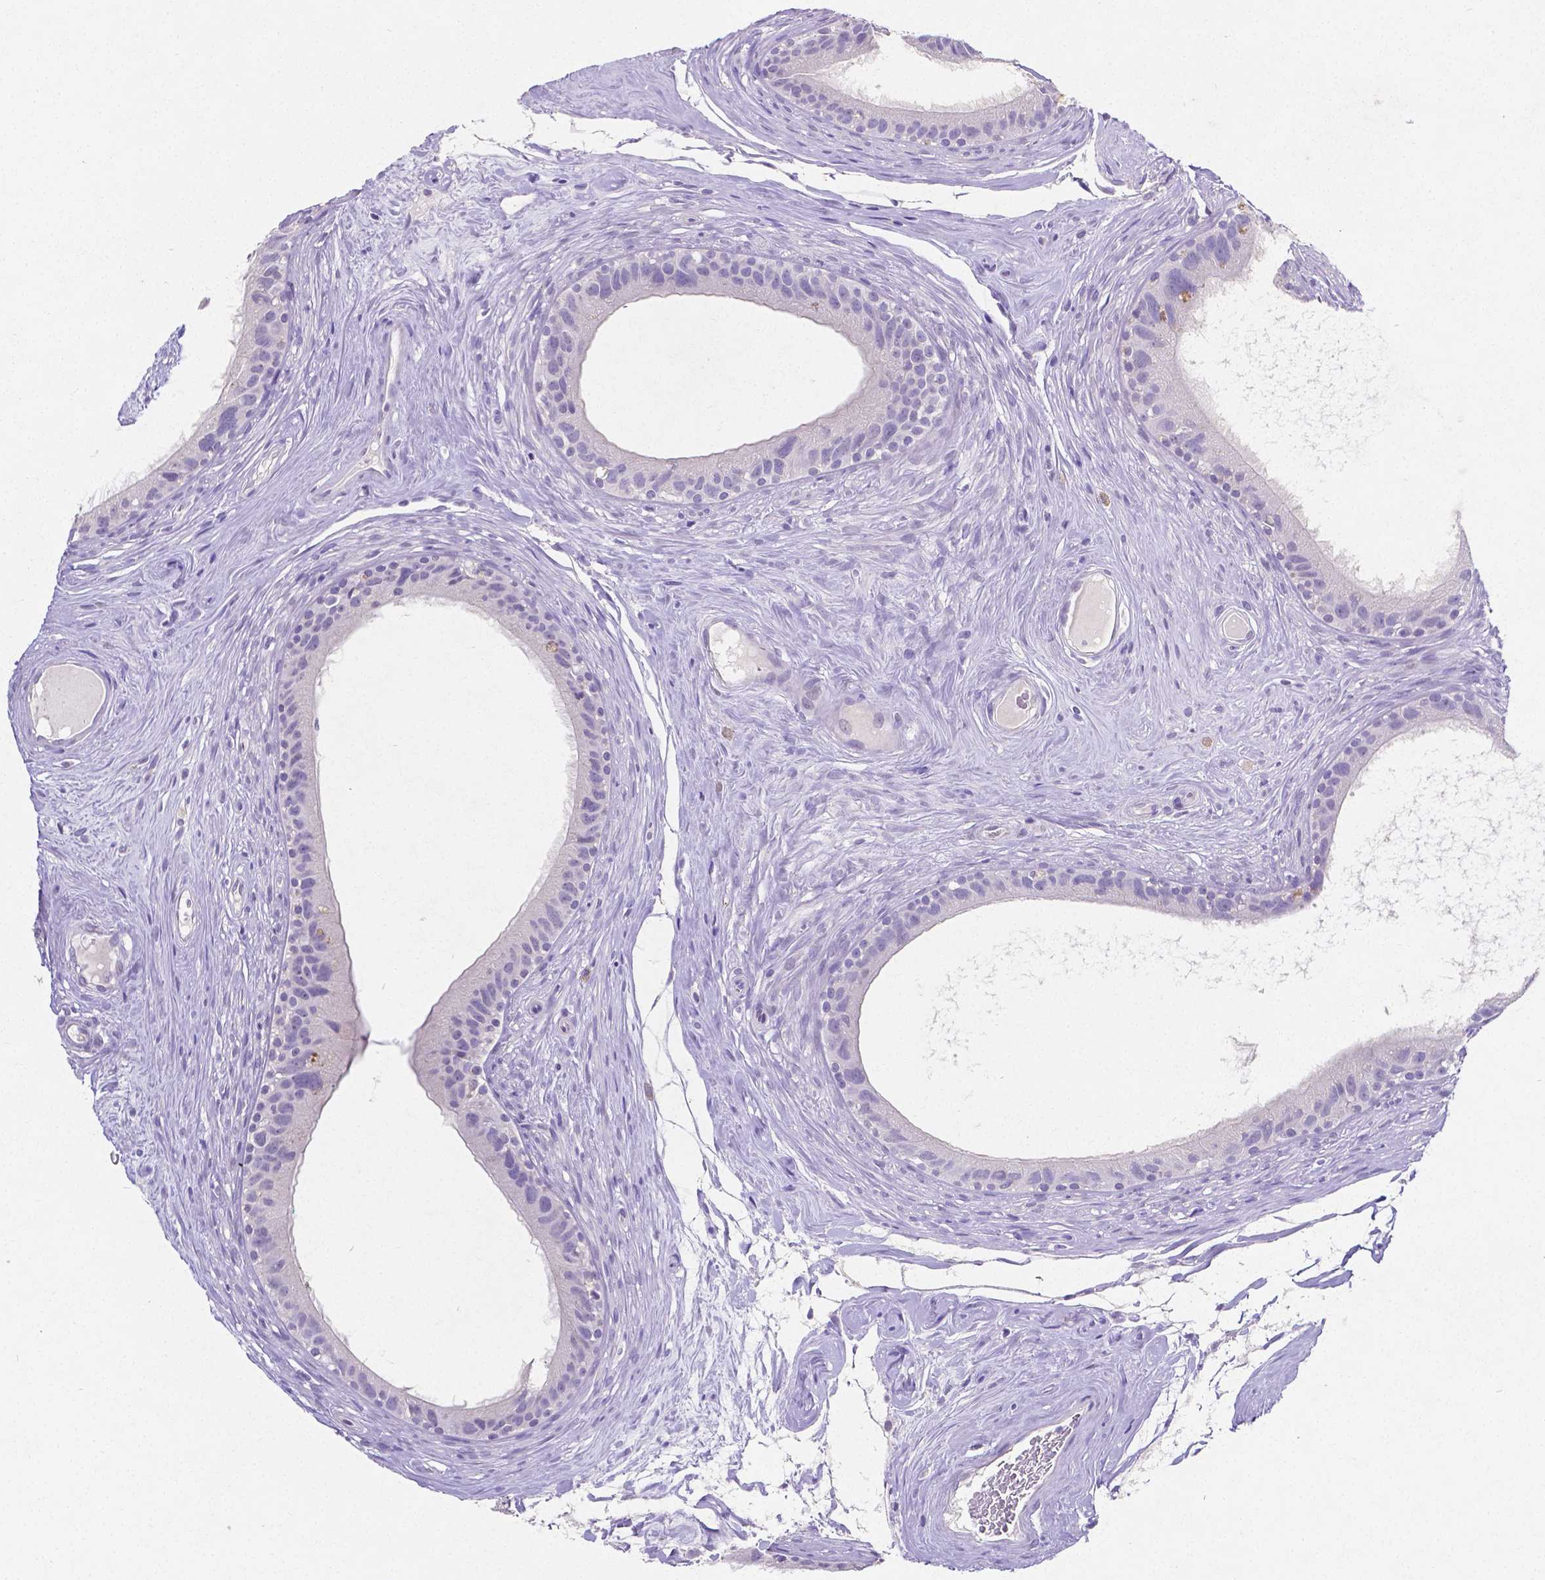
{"staining": {"intensity": "negative", "quantity": "none", "location": "none"}, "tissue": "epididymis", "cell_type": "Glandular cells", "image_type": "normal", "snomed": [{"axis": "morphology", "description": "Normal tissue, NOS"}, {"axis": "topography", "description": "Epididymis"}], "caption": "Immunohistochemistry micrograph of normal epididymis: human epididymis stained with DAB (3,3'-diaminobenzidine) displays no significant protein expression in glandular cells. Nuclei are stained in blue.", "gene": "SATB2", "patient": {"sex": "male", "age": 59}}